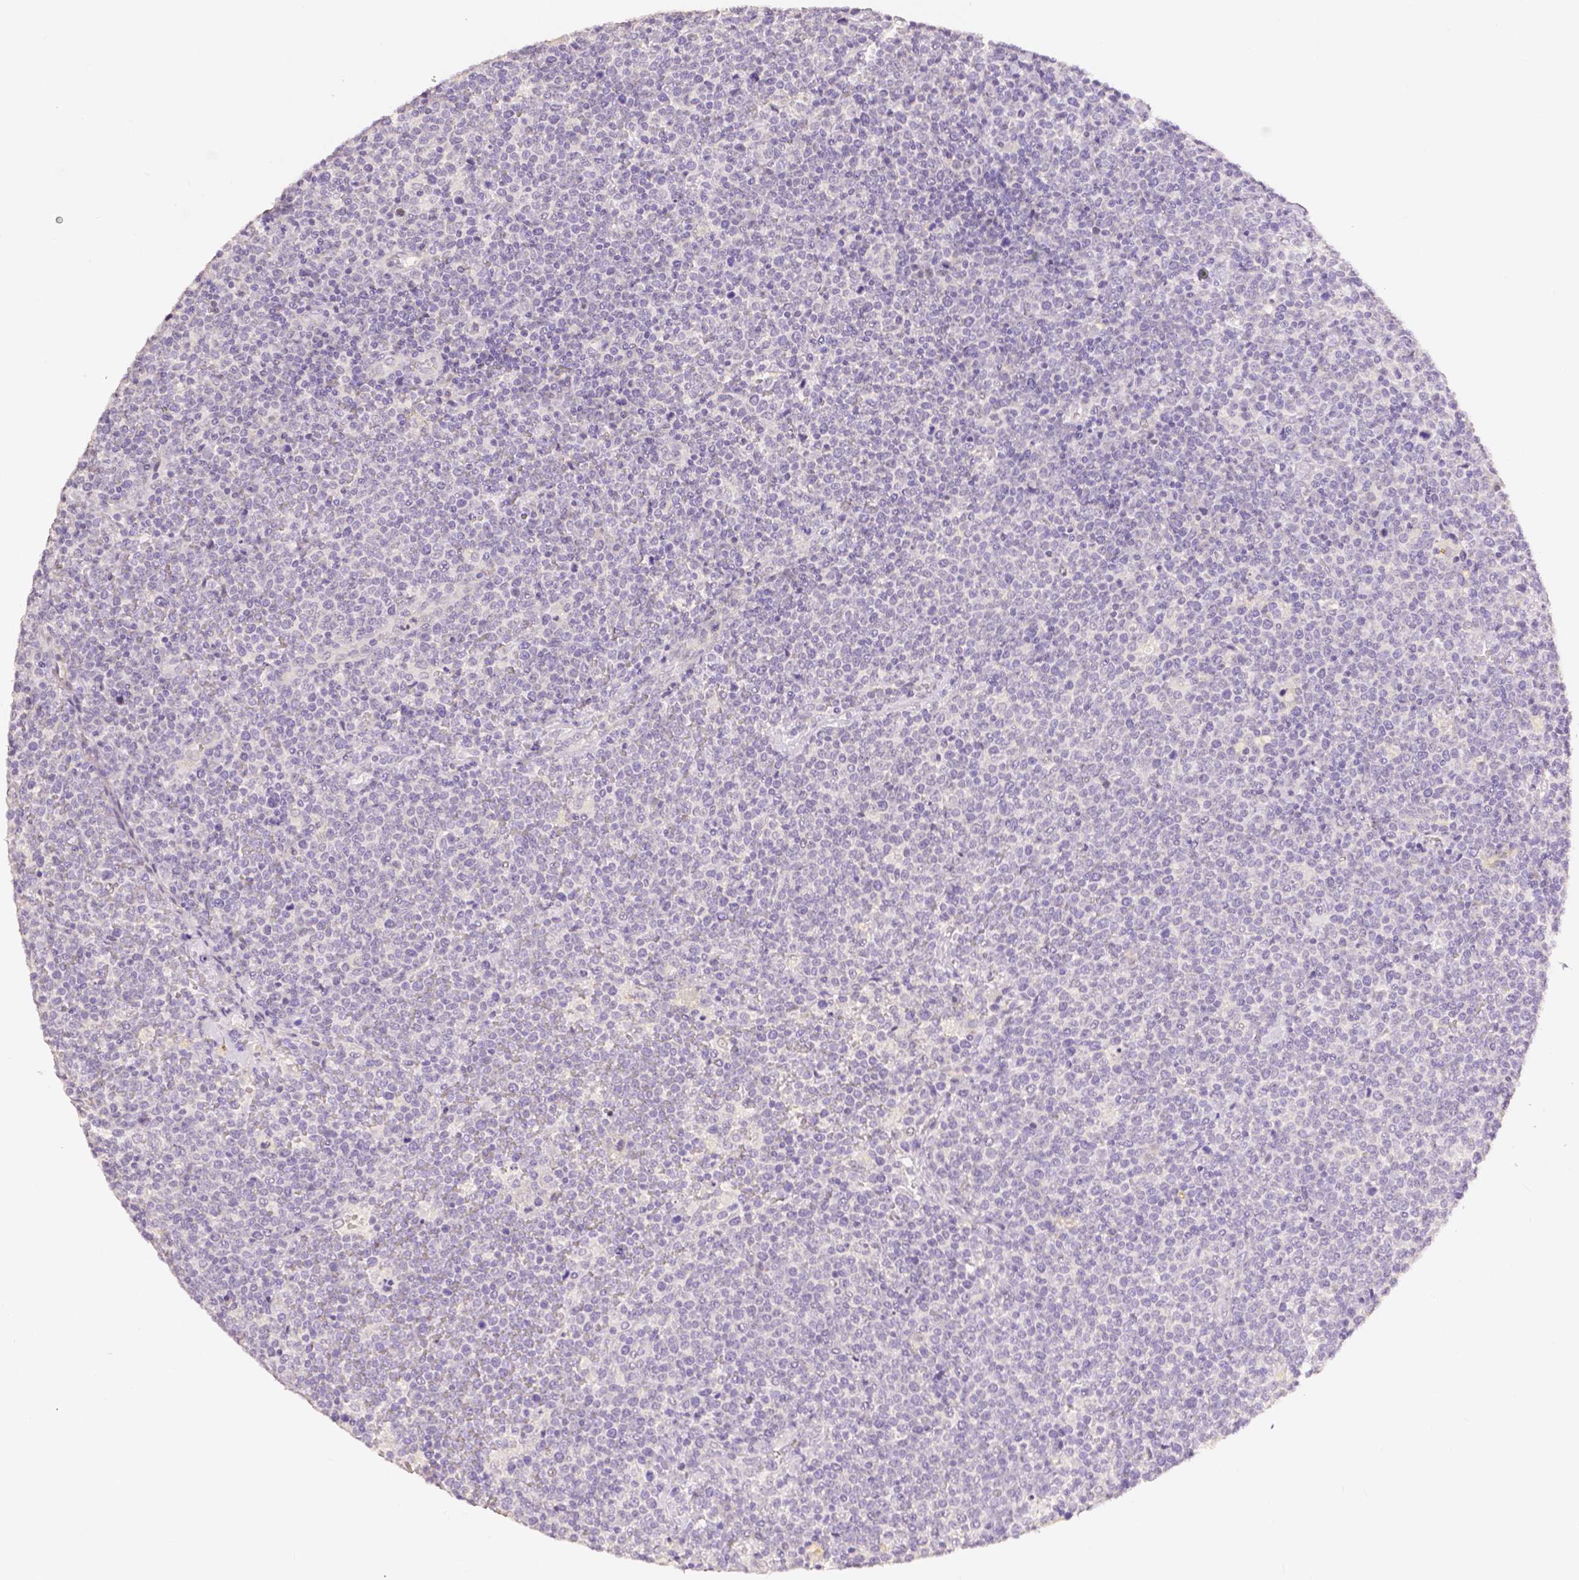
{"staining": {"intensity": "negative", "quantity": "none", "location": "none"}, "tissue": "lymphoma", "cell_type": "Tumor cells", "image_type": "cancer", "snomed": [{"axis": "morphology", "description": "Malignant lymphoma, non-Hodgkin's type, High grade"}, {"axis": "topography", "description": "Lymph node"}], "caption": "Lymphoma was stained to show a protein in brown. There is no significant positivity in tumor cells.", "gene": "OCLN", "patient": {"sex": "male", "age": 61}}